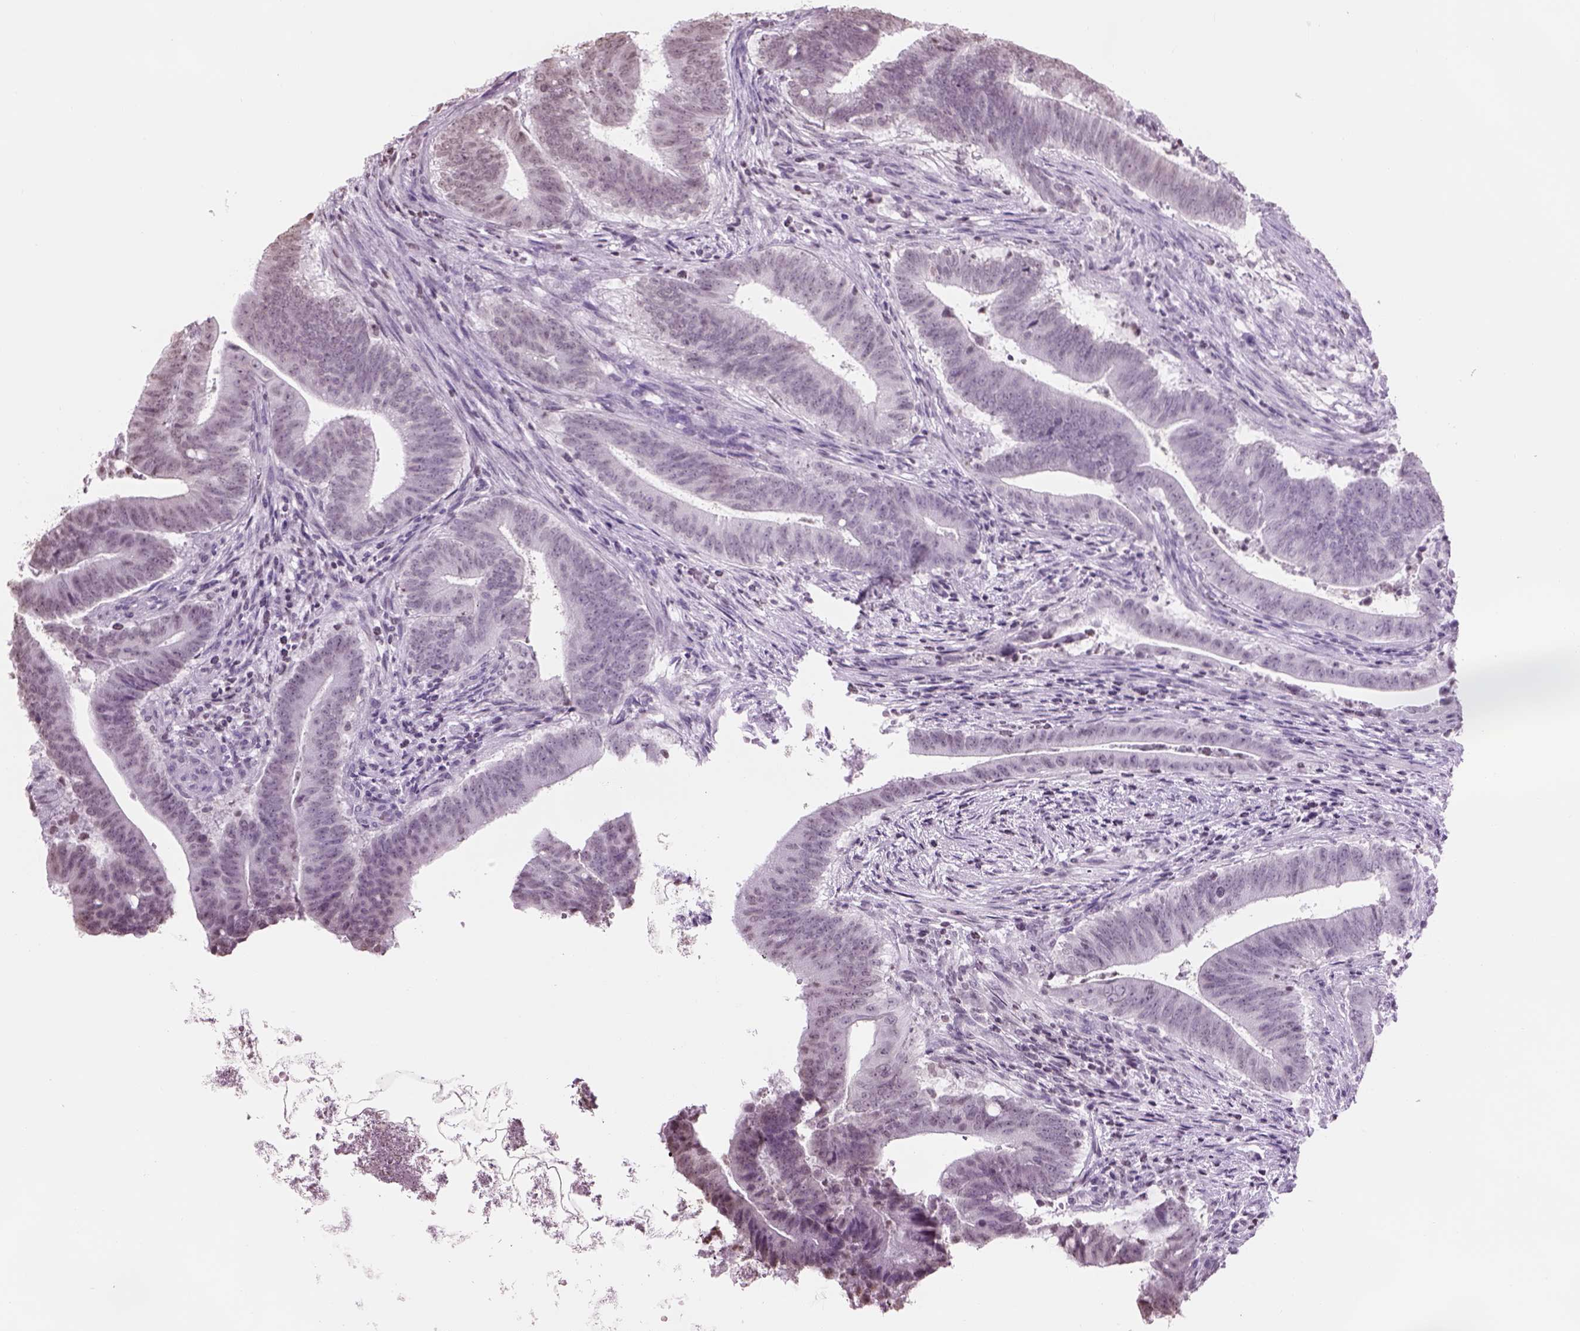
{"staining": {"intensity": "negative", "quantity": "none", "location": "none"}, "tissue": "colorectal cancer", "cell_type": "Tumor cells", "image_type": "cancer", "snomed": [{"axis": "morphology", "description": "Adenocarcinoma, NOS"}, {"axis": "topography", "description": "Colon"}], "caption": "This is an immunohistochemistry image of colorectal cancer (adenocarcinoma). There is no staining in tumor cells.", "gene": "BARHL1", "patient": {"sex": "female", "age": 43}}